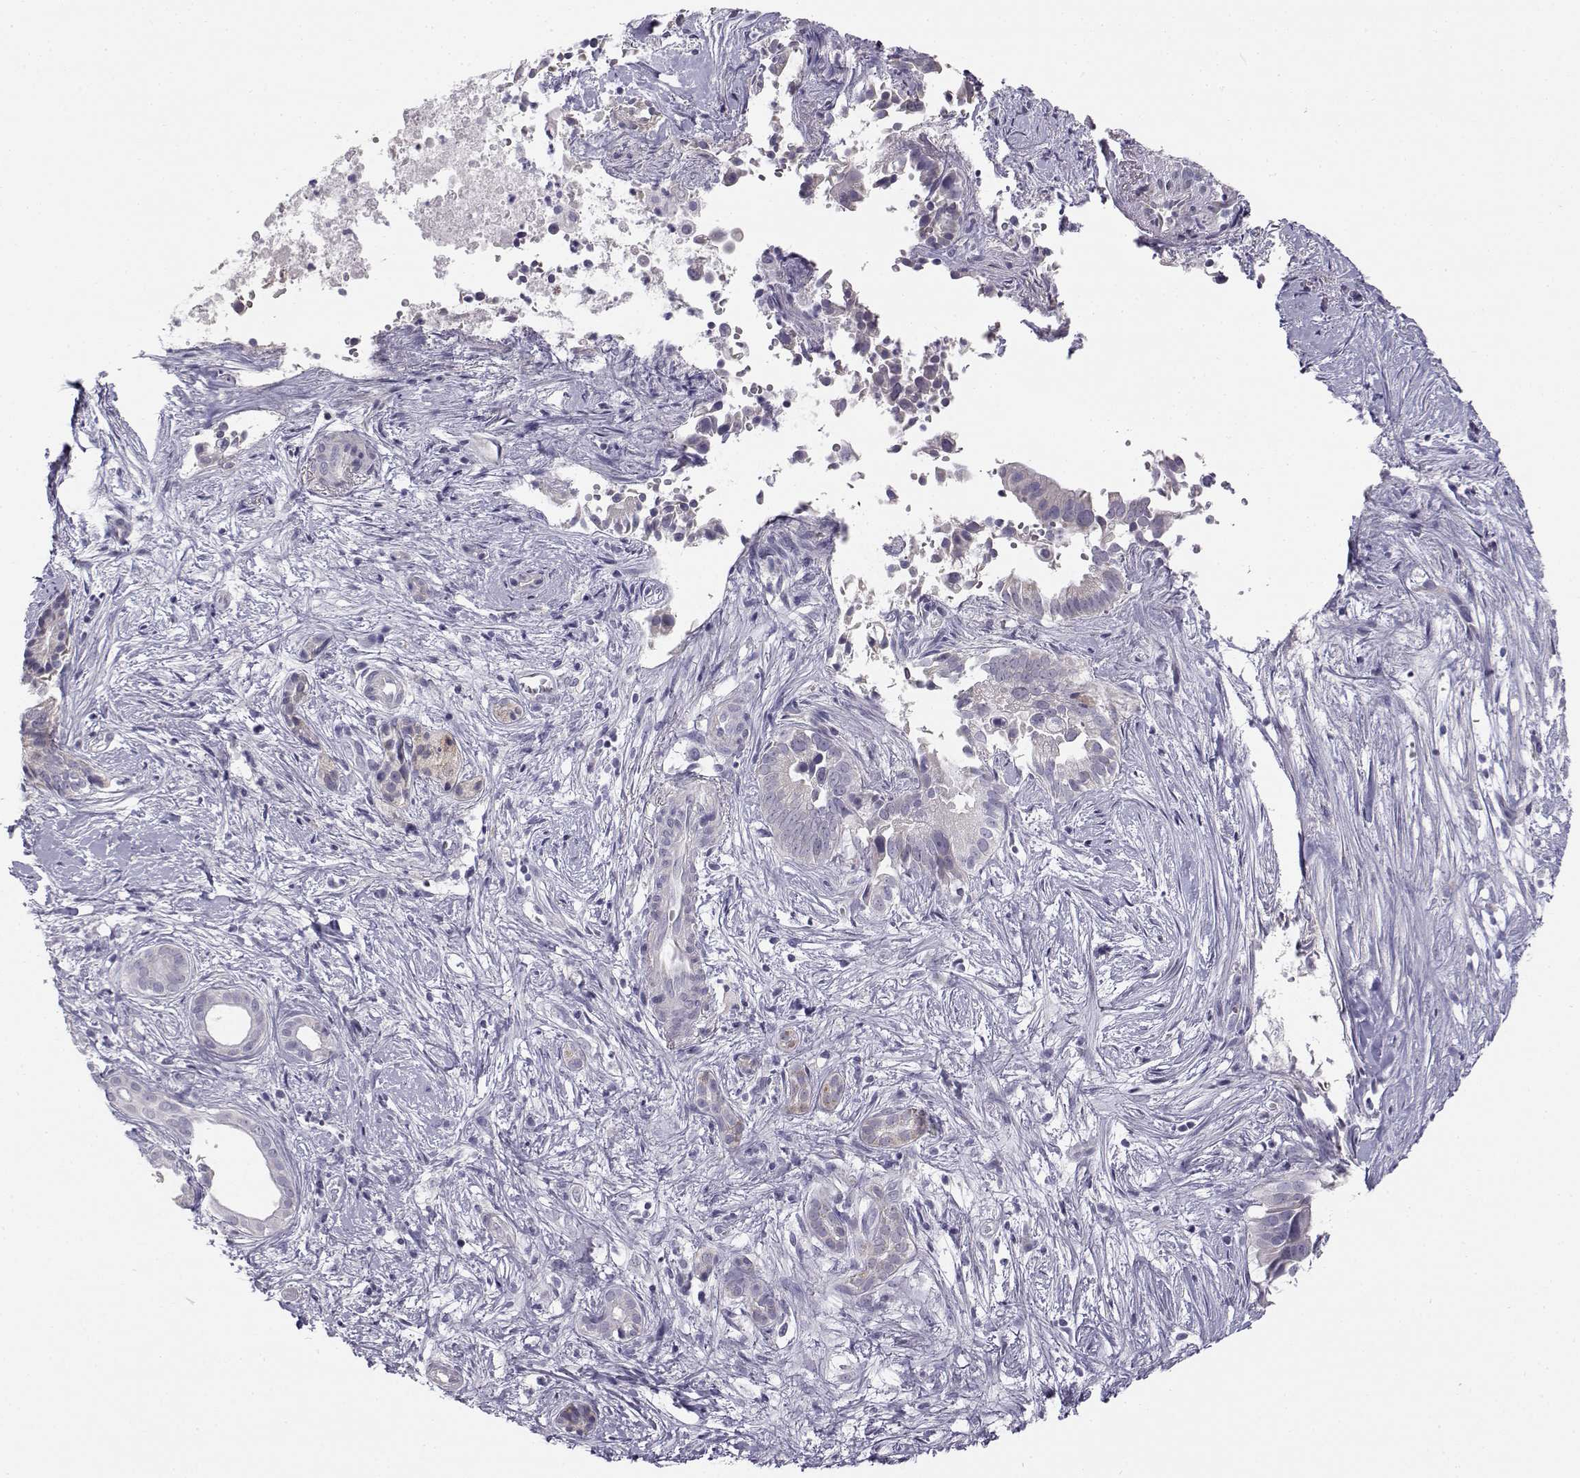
{"staining": {"intensity": "negative", "quantity": "none", "location": "none"}, "tissue": "pancreatic cancer", "cell_type": "Tumor cells", "image_type": "cancer", "snomed": [{"axis": "morphology", "description": "Adenocarcinoma, NOS"}, {"axis": "topography", "description": "Pancreas"}], "caption": "The histopathology image exhibits no staining of tumor cells in pancreatic adenocarcinoma.", "gene": "KCNMB4", "patient": {"sex": "male", "age": 61}}